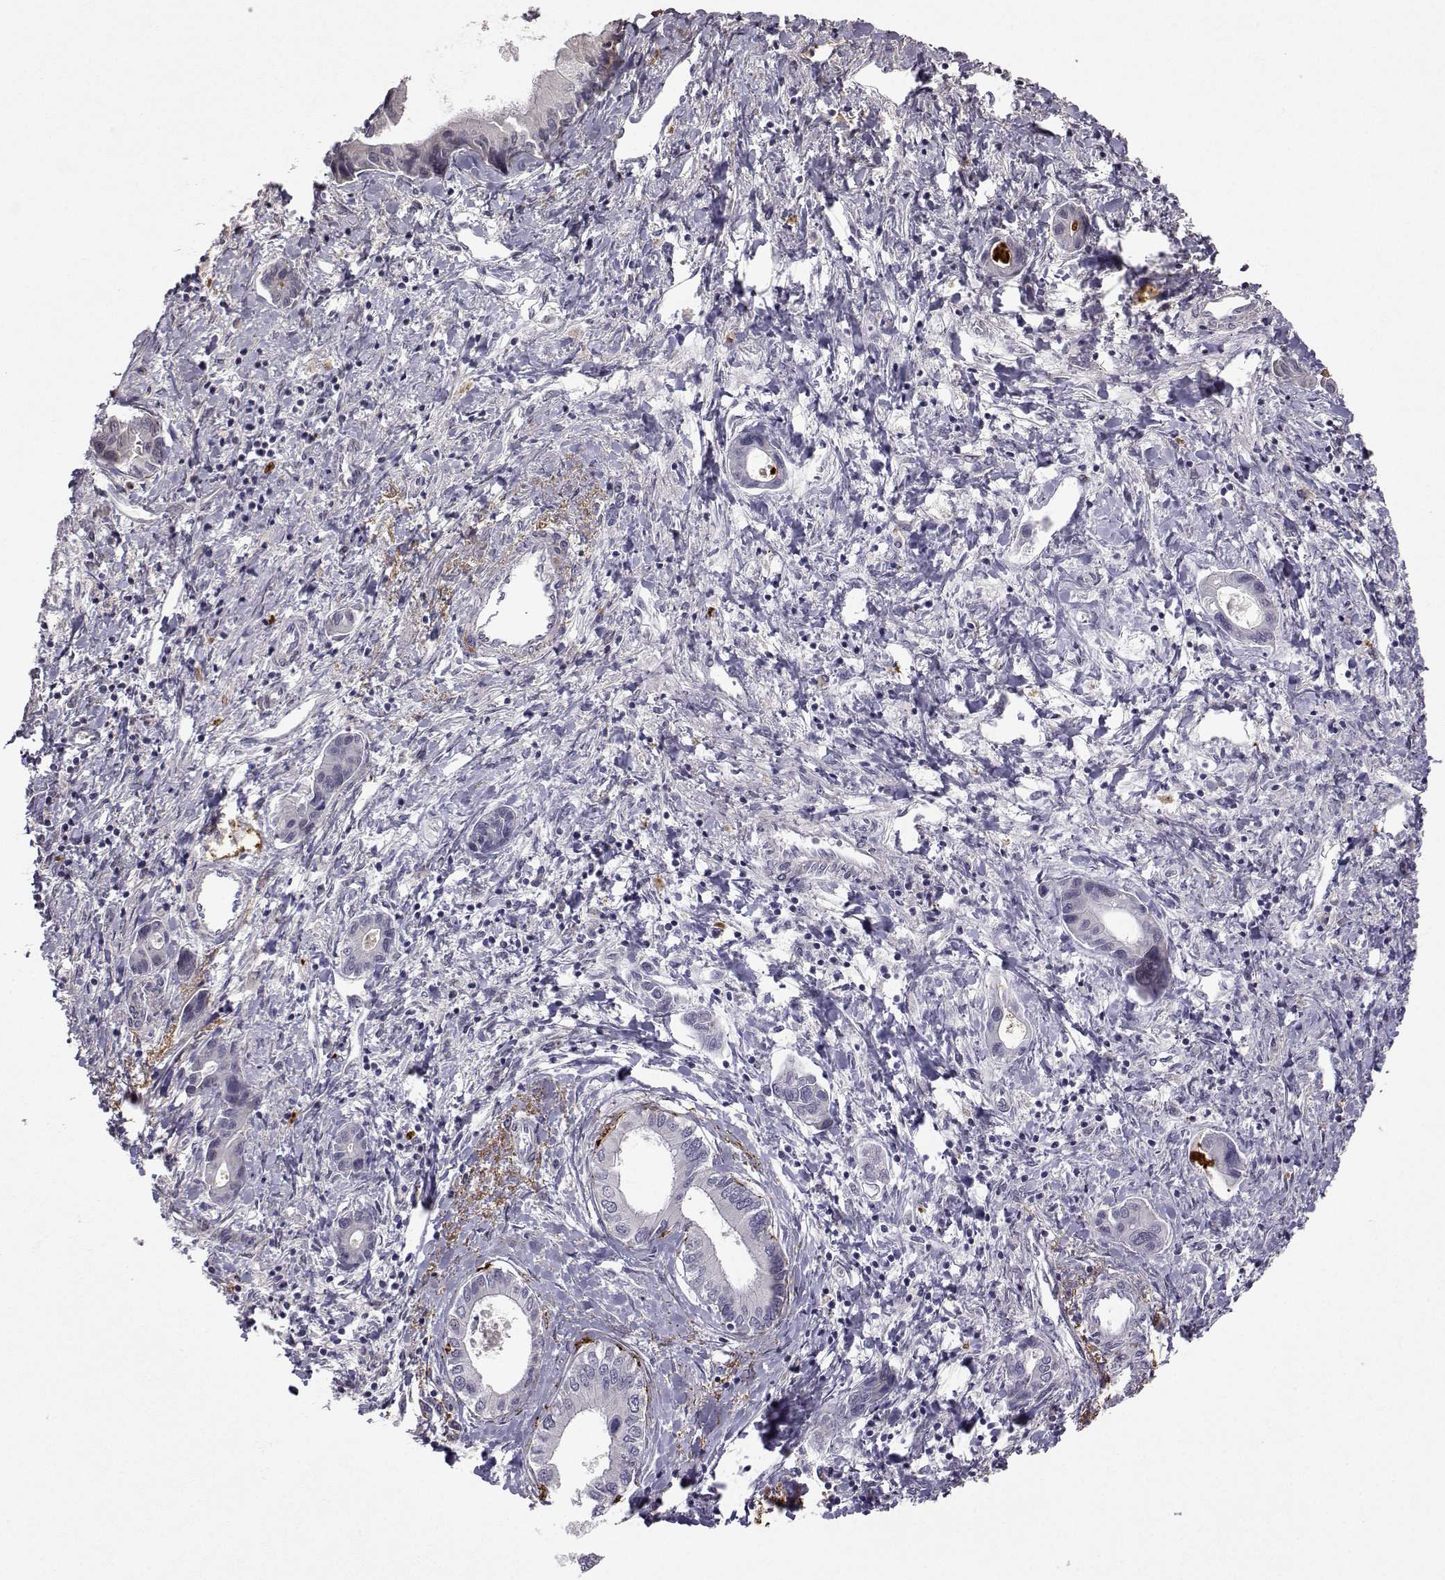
{"staining": {"intensity": "negative", "quantity": "none", "location": "none"}, "tissue": "liver cancer", "cell_type": "Tumor cells", "image_type": "cancer", "snomed": [{"axis": "morphology", "description": "Cholangiocarcinoma"}, {"axis": "topography", "description": "Liver"}], "caption": "High magnification brightfield microscopy of liver cancer stained with DAB (brown) and counterstained with hematoxylin (blue): tumor cells show no significant staining.", "gene": "SLC6A3", "patient": {"sex": "male", "age": 66}}